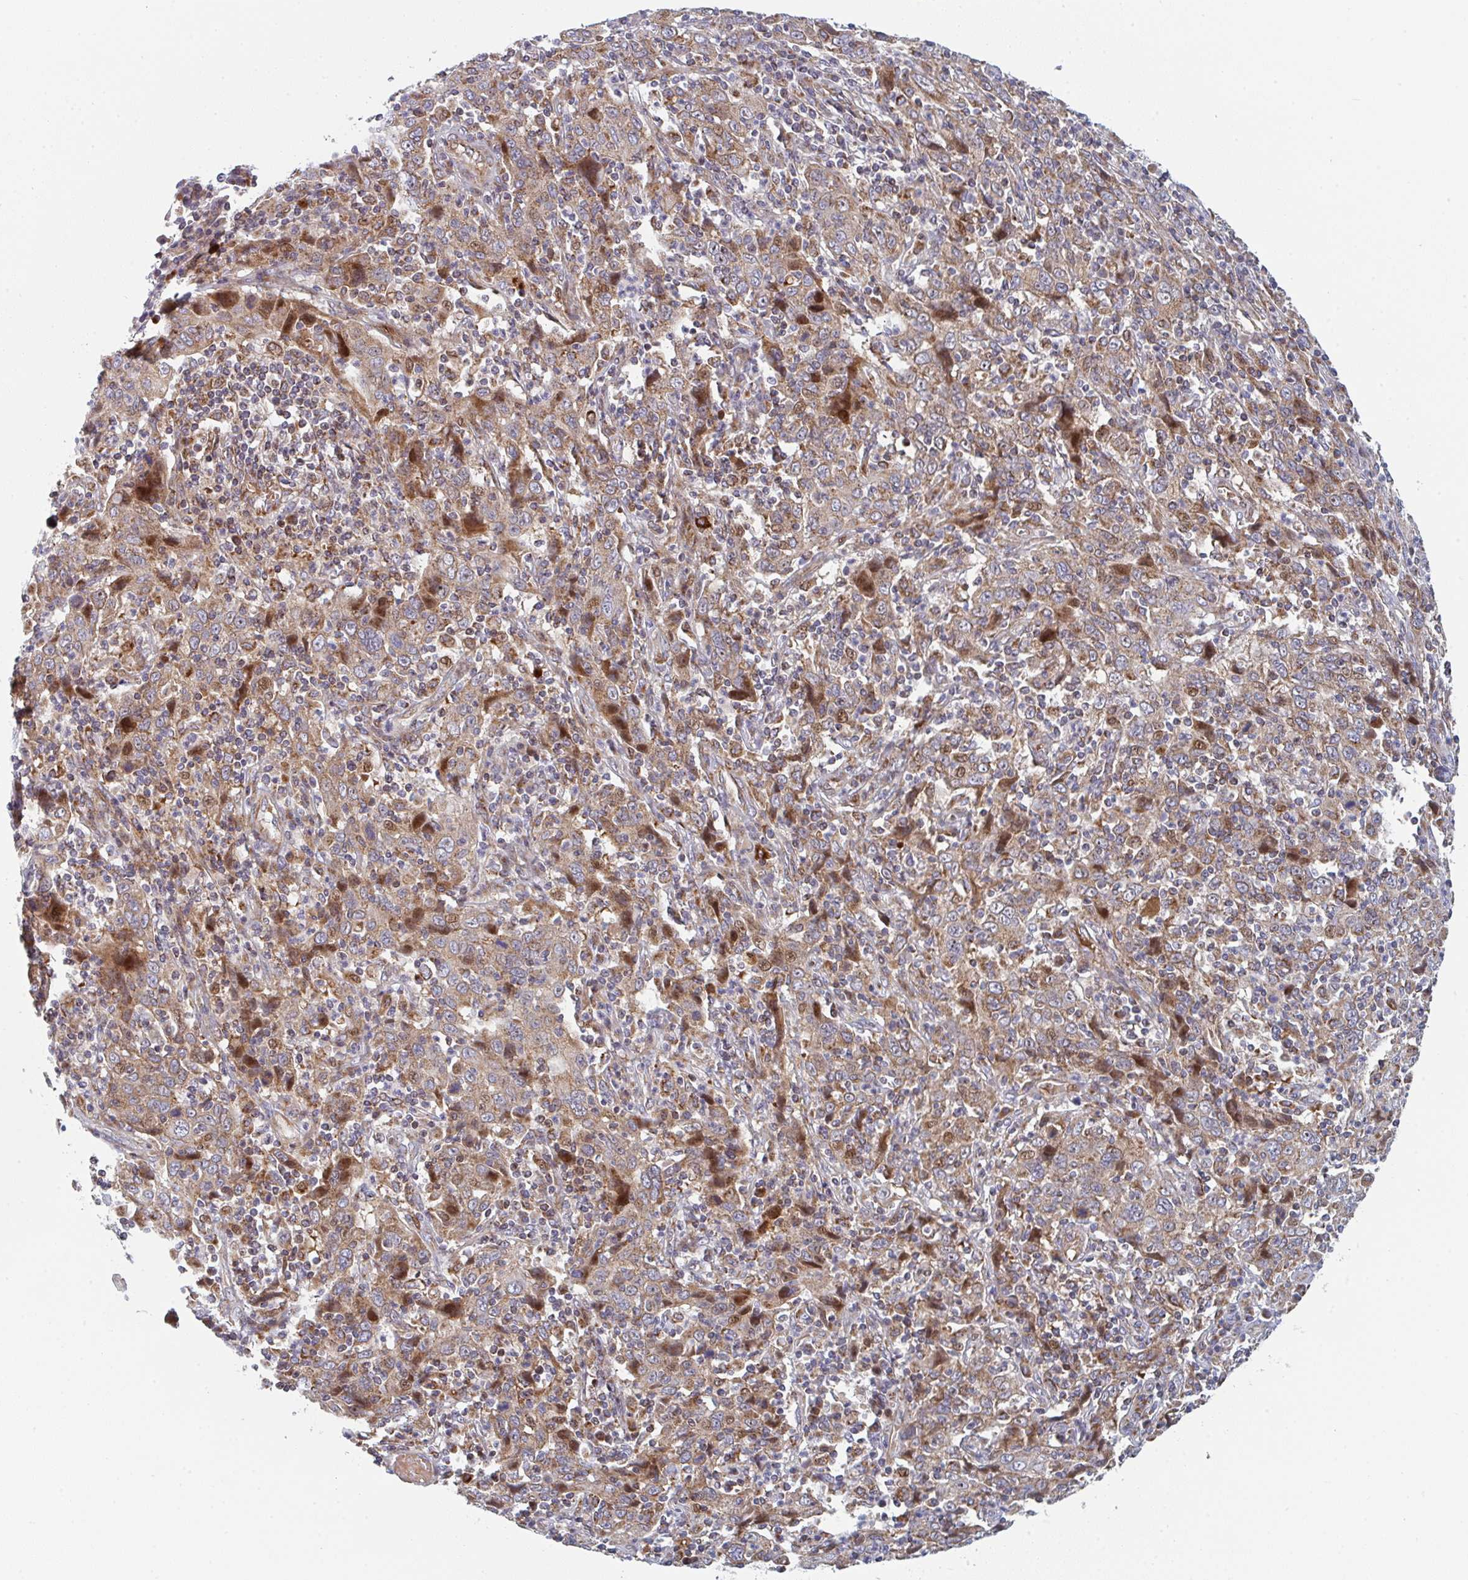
{"staining": {"intensity": "moderate", "quantity": ">75%", "location": "cytoplasmic/membranous"}, "tissue": "cervical cancer", "cell_type": "Tumor cells", "image_type": "cancer", "snomed": [{"axis": "morphology", "description": "Squamous cell carcinoma, NOS"}, {"axis": "topography", "description": "Cervix"}], "caption": "IHC image of cervical cancer (squamous cell carcinoma) stained for a protein (brown), which exhibits medium levels of moderate cytoplasmic/membranous expression in about >75% of tumor cells.", "gene": "ZNF644", "patient": {"sex": "female", "age": 46}}